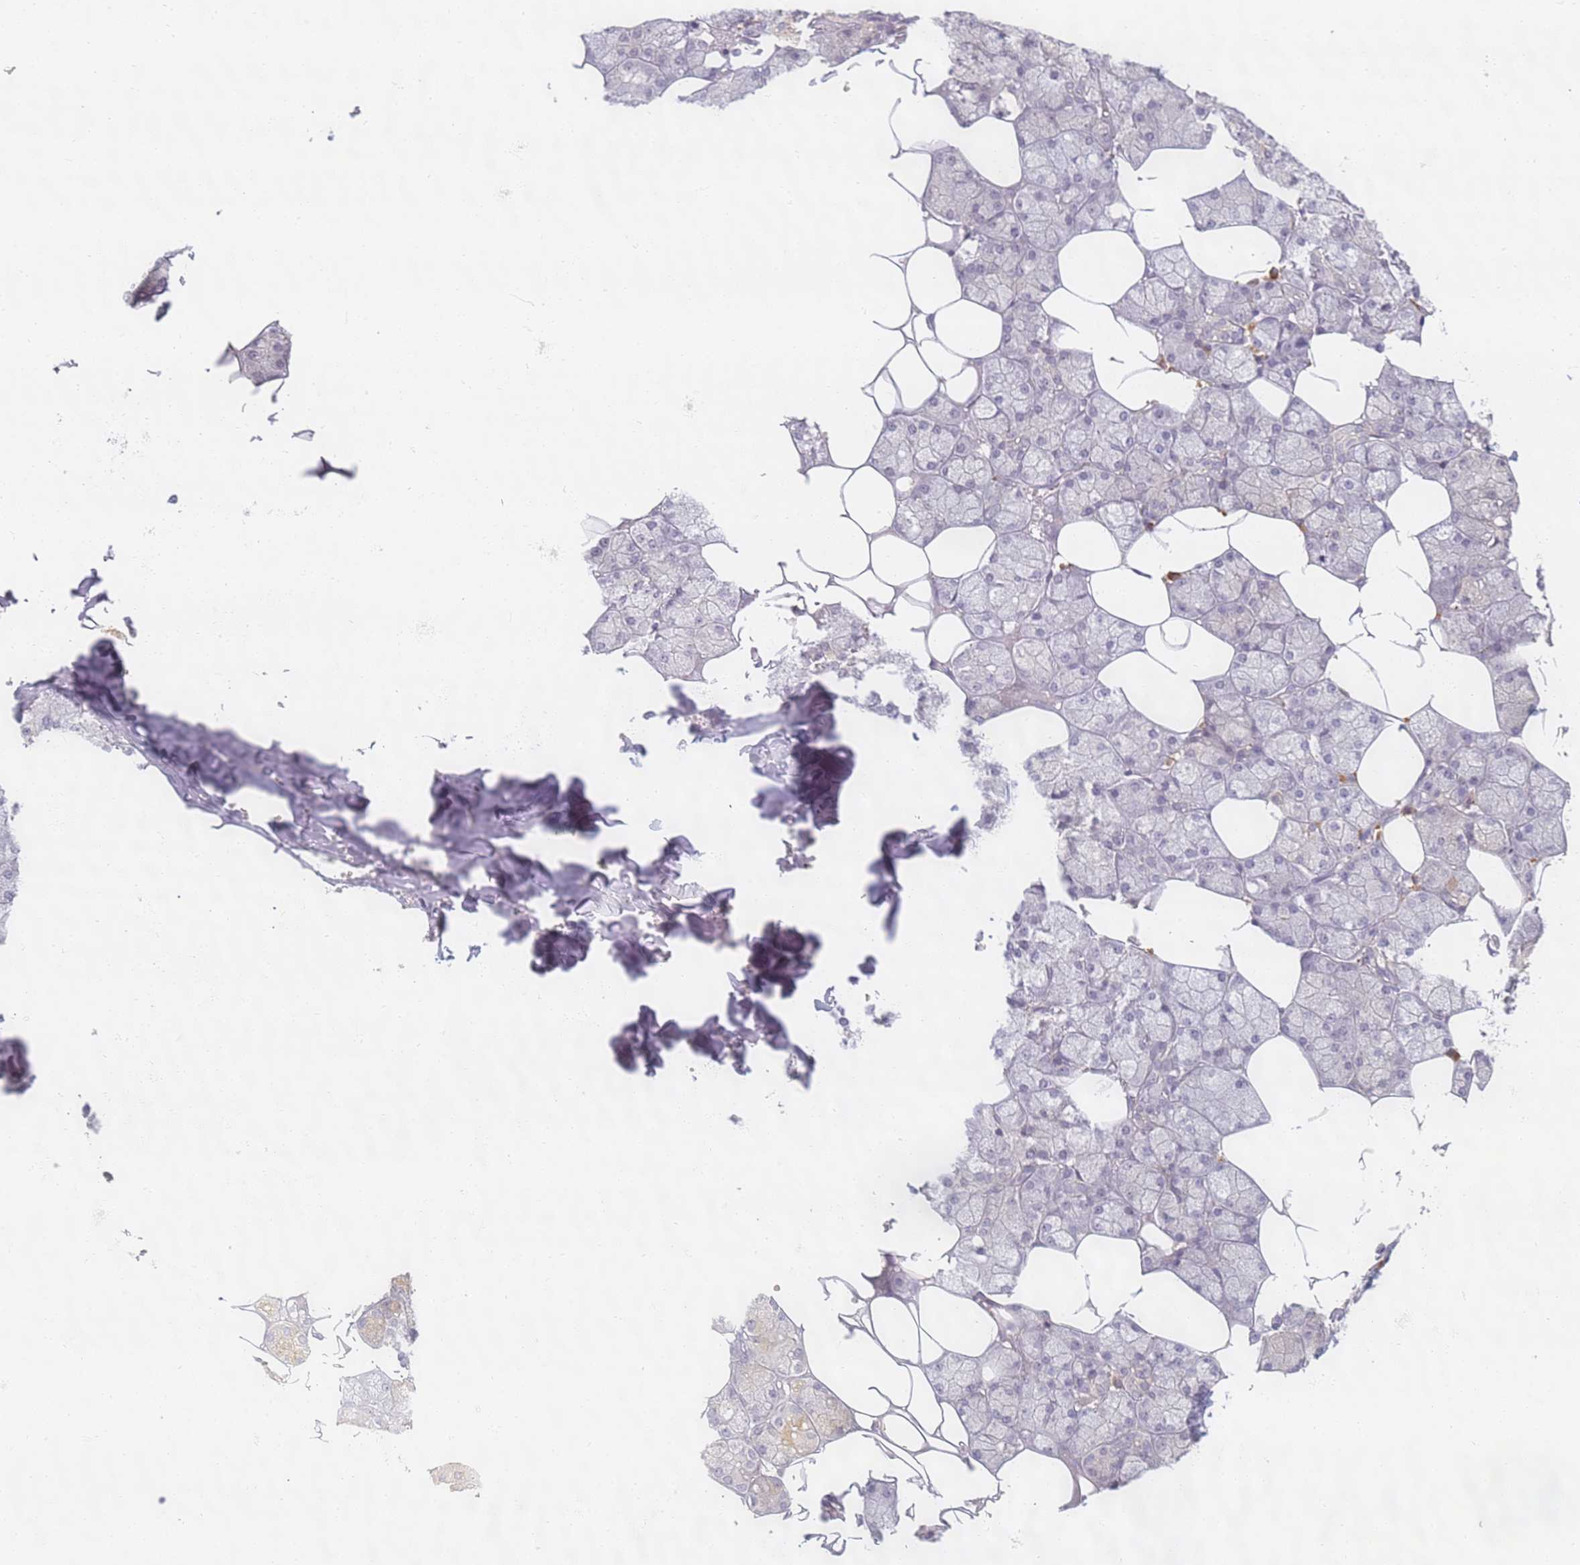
{"staining": {"intensity": "weak", "quantity": "<25%", "location": "cytoplasmic/membranous"}, "tissue": "salivary gland", "cell_type": "Glandular cells", "image_type": "normal", "snomed": [{"axis": "morphology", "description": "Normal tissue, NOS"}, {"axis": "topography", "description": "Salivary gland"}], "caption": "DAB immunohistochemical staining of unremarkable salivary gland demonstrates no significant staining in glandular cells.", "gene": "SLC38A9", "patient": {"sex": "male", "age": 62}}